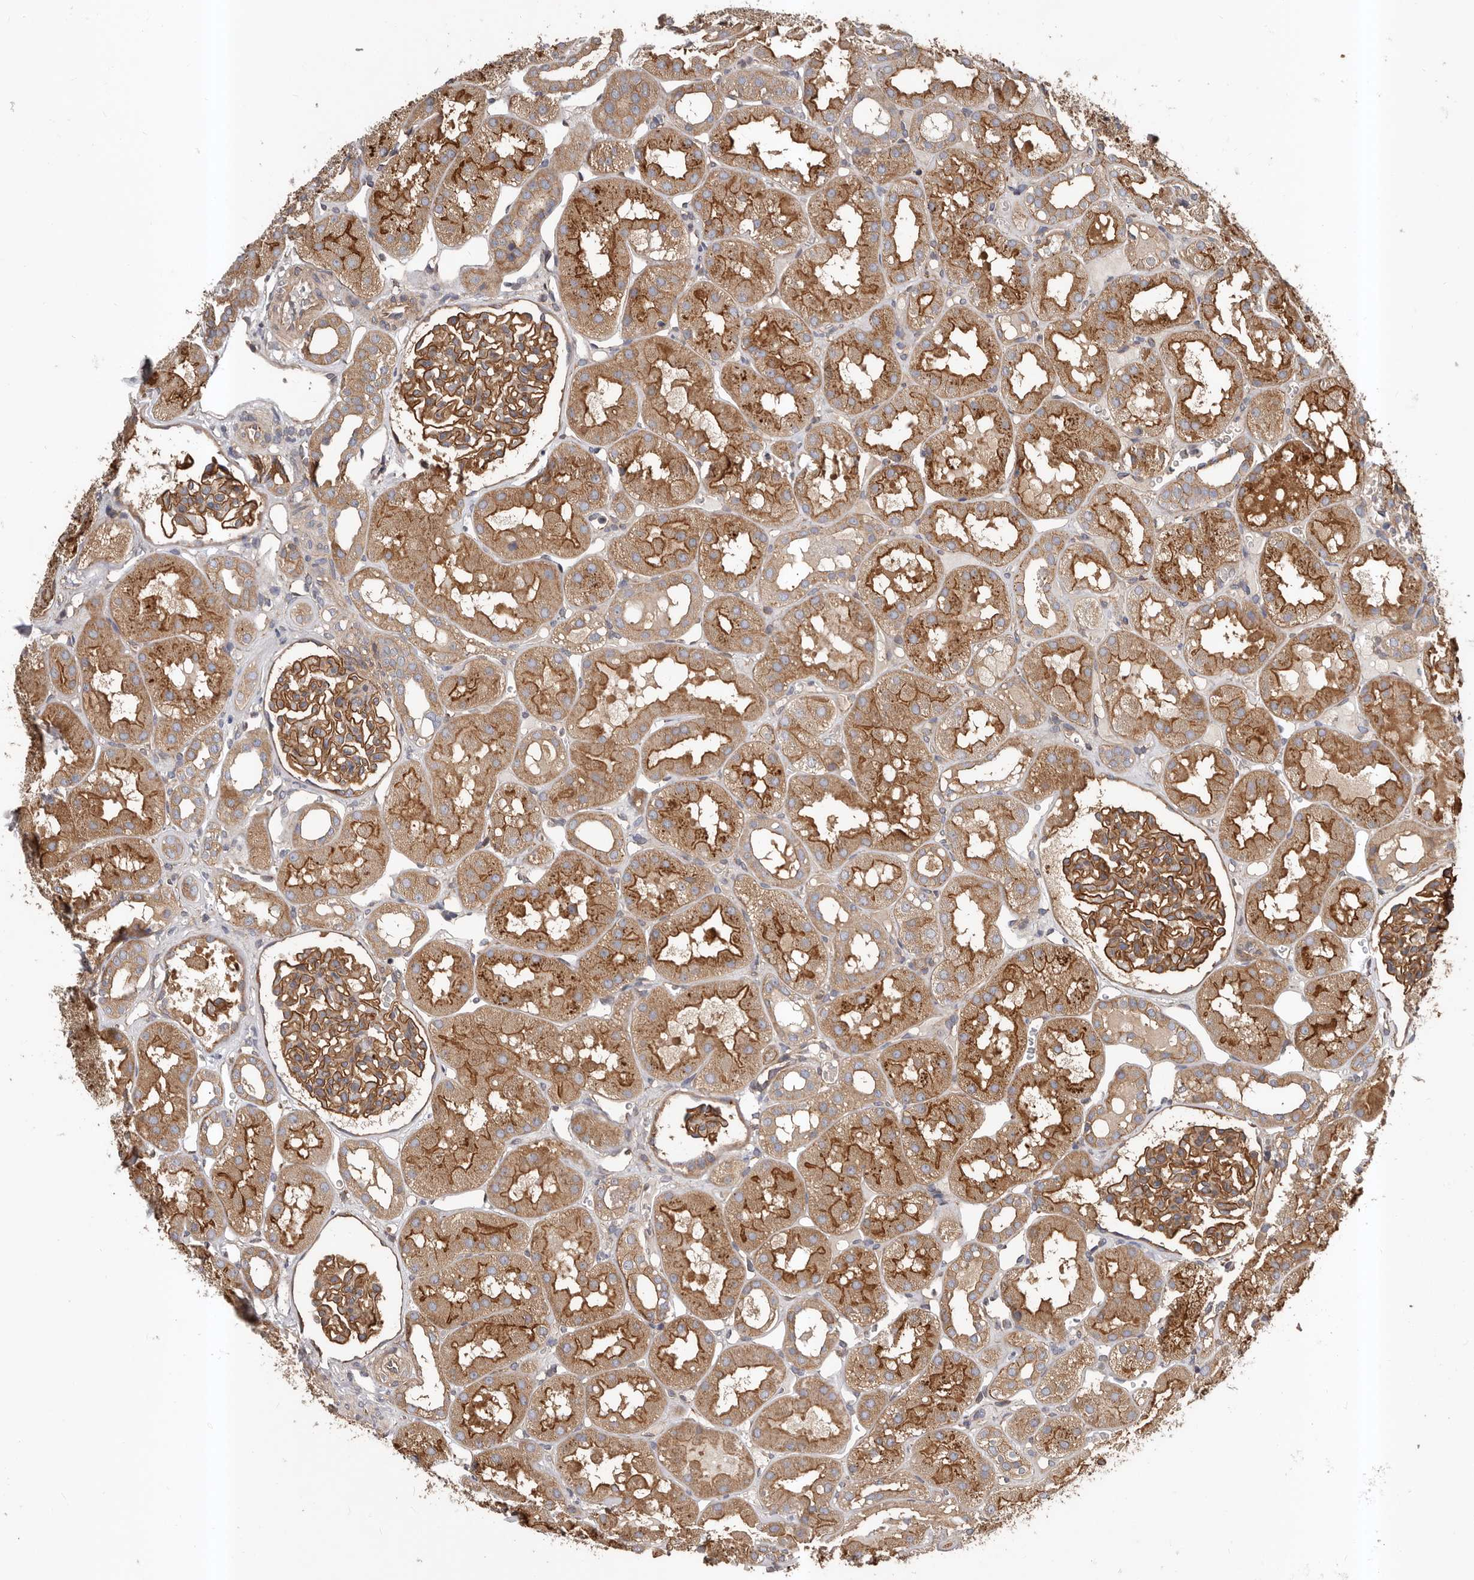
{"staining": {"intensity": "moderate", "quantity": ">75%", "location": "cytoplasmic/membranous"}, "tissue": "kidney", "cell_type": "Cells in glomeruli", "image_type": "normal", "snomed": [{"axis": "morphology", "description": "Normal tissue, NOS"}, {"axis": "topography", "description": "Kidney"}], "caption": "Immunohistochemistry photomicrograph of unremarkable human kidney stained for a protein (brown), which displays medium levels of moderate cytoplasmic/membranous staining in about >75% of cells in glomeruli.", "gene": "PNRC2", "patient": {"sex": "male", "age": 16}}